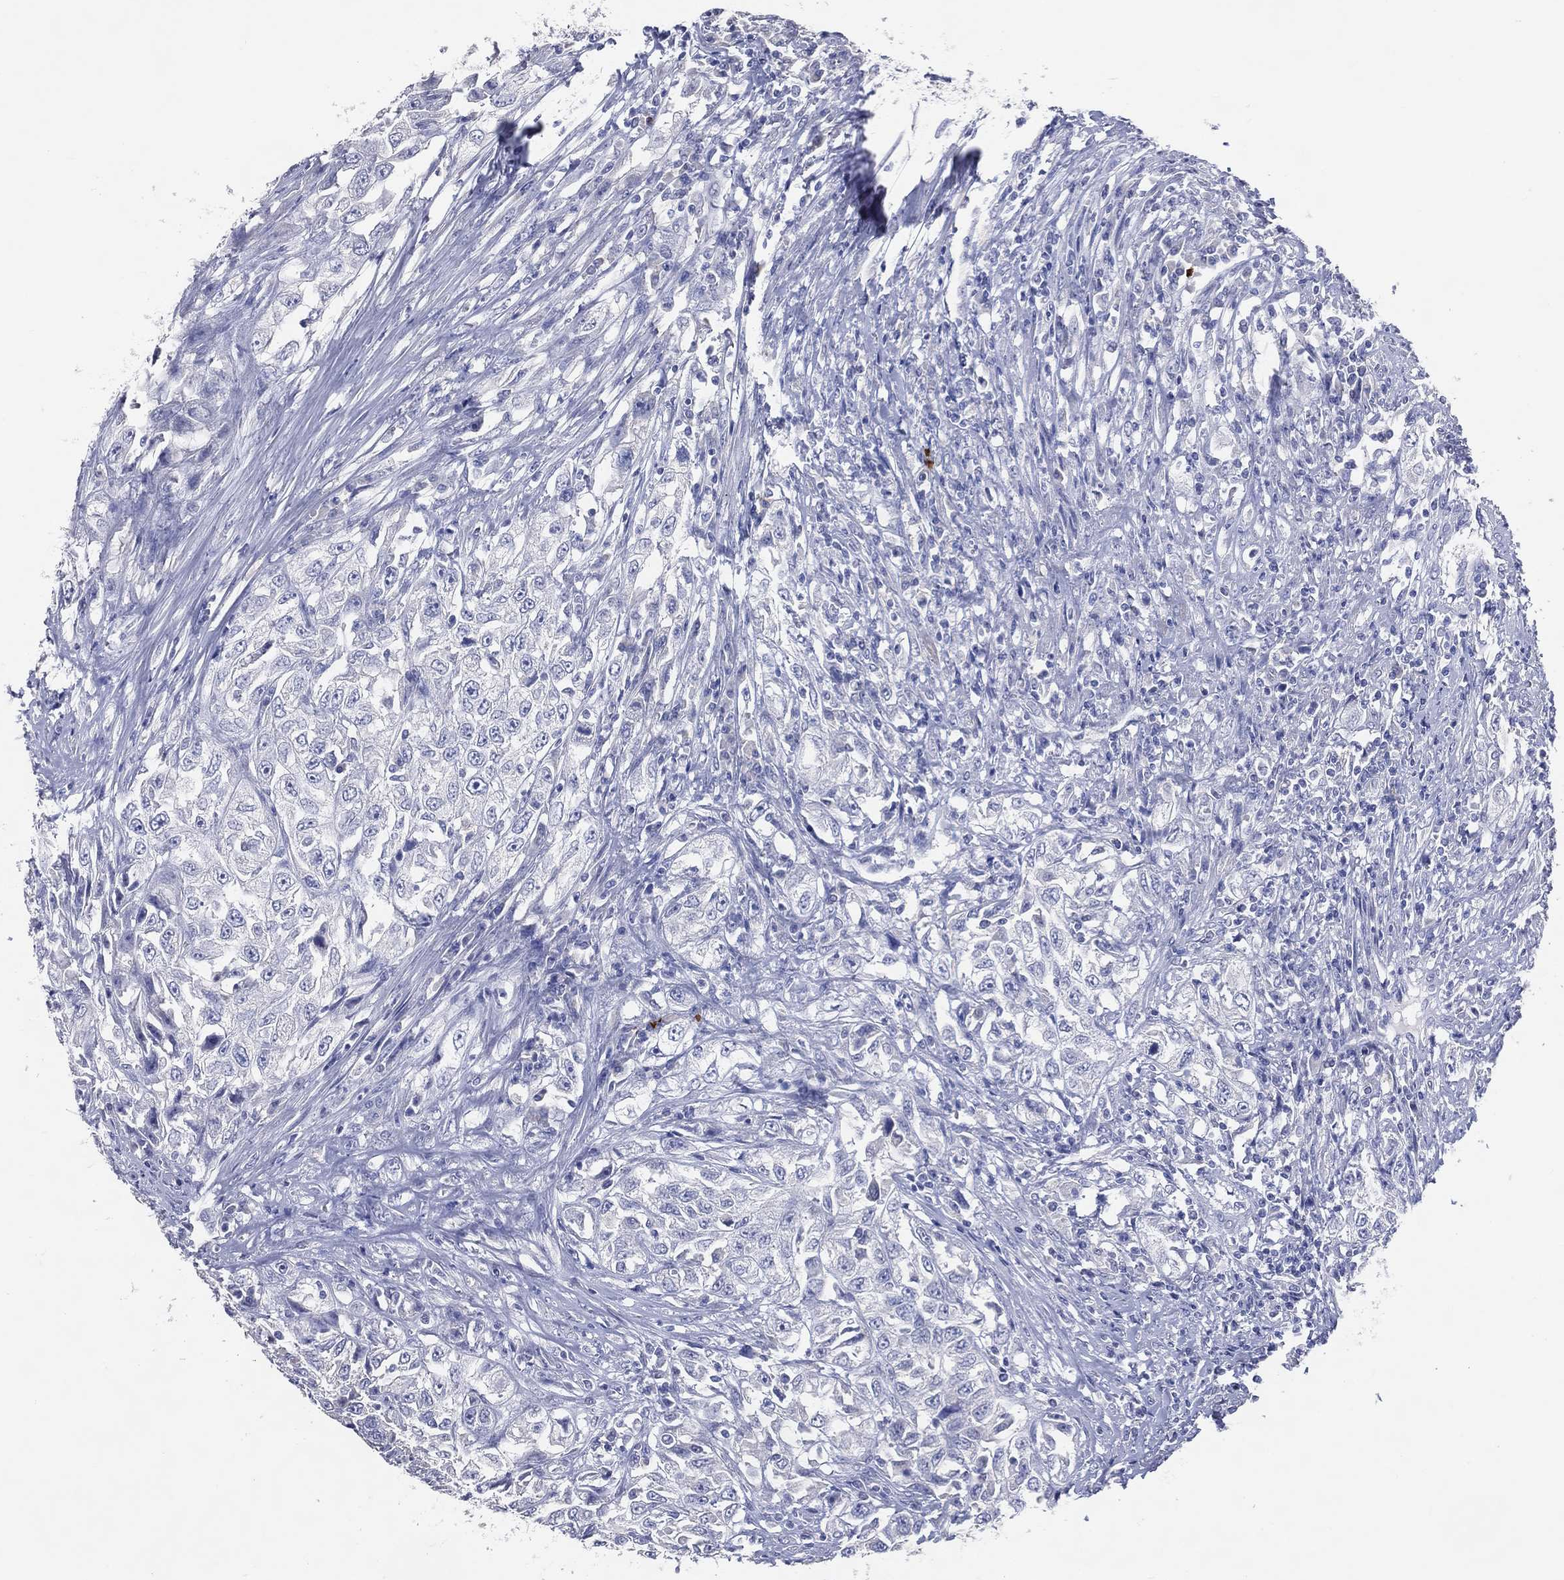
{"staining": {"intensity": "negative", "quantity": "none", "location": "none"}, "tissue": "urothelial cancer", "cell_type": "Tumor cells", "image_type": "cancer", "snomed": [{"axis": "morphology", "description": "Urothelial carcinoma, High grade"}, {"axis": "topography", "description": "Urinary bladder"}], "caption": "A micrograph of high-grade urothelial carcinoma stained for a protein shows no brown staining in tumor cells.", "gene": "DNAH6", "patient": {"sex": "female", "age": 56}}